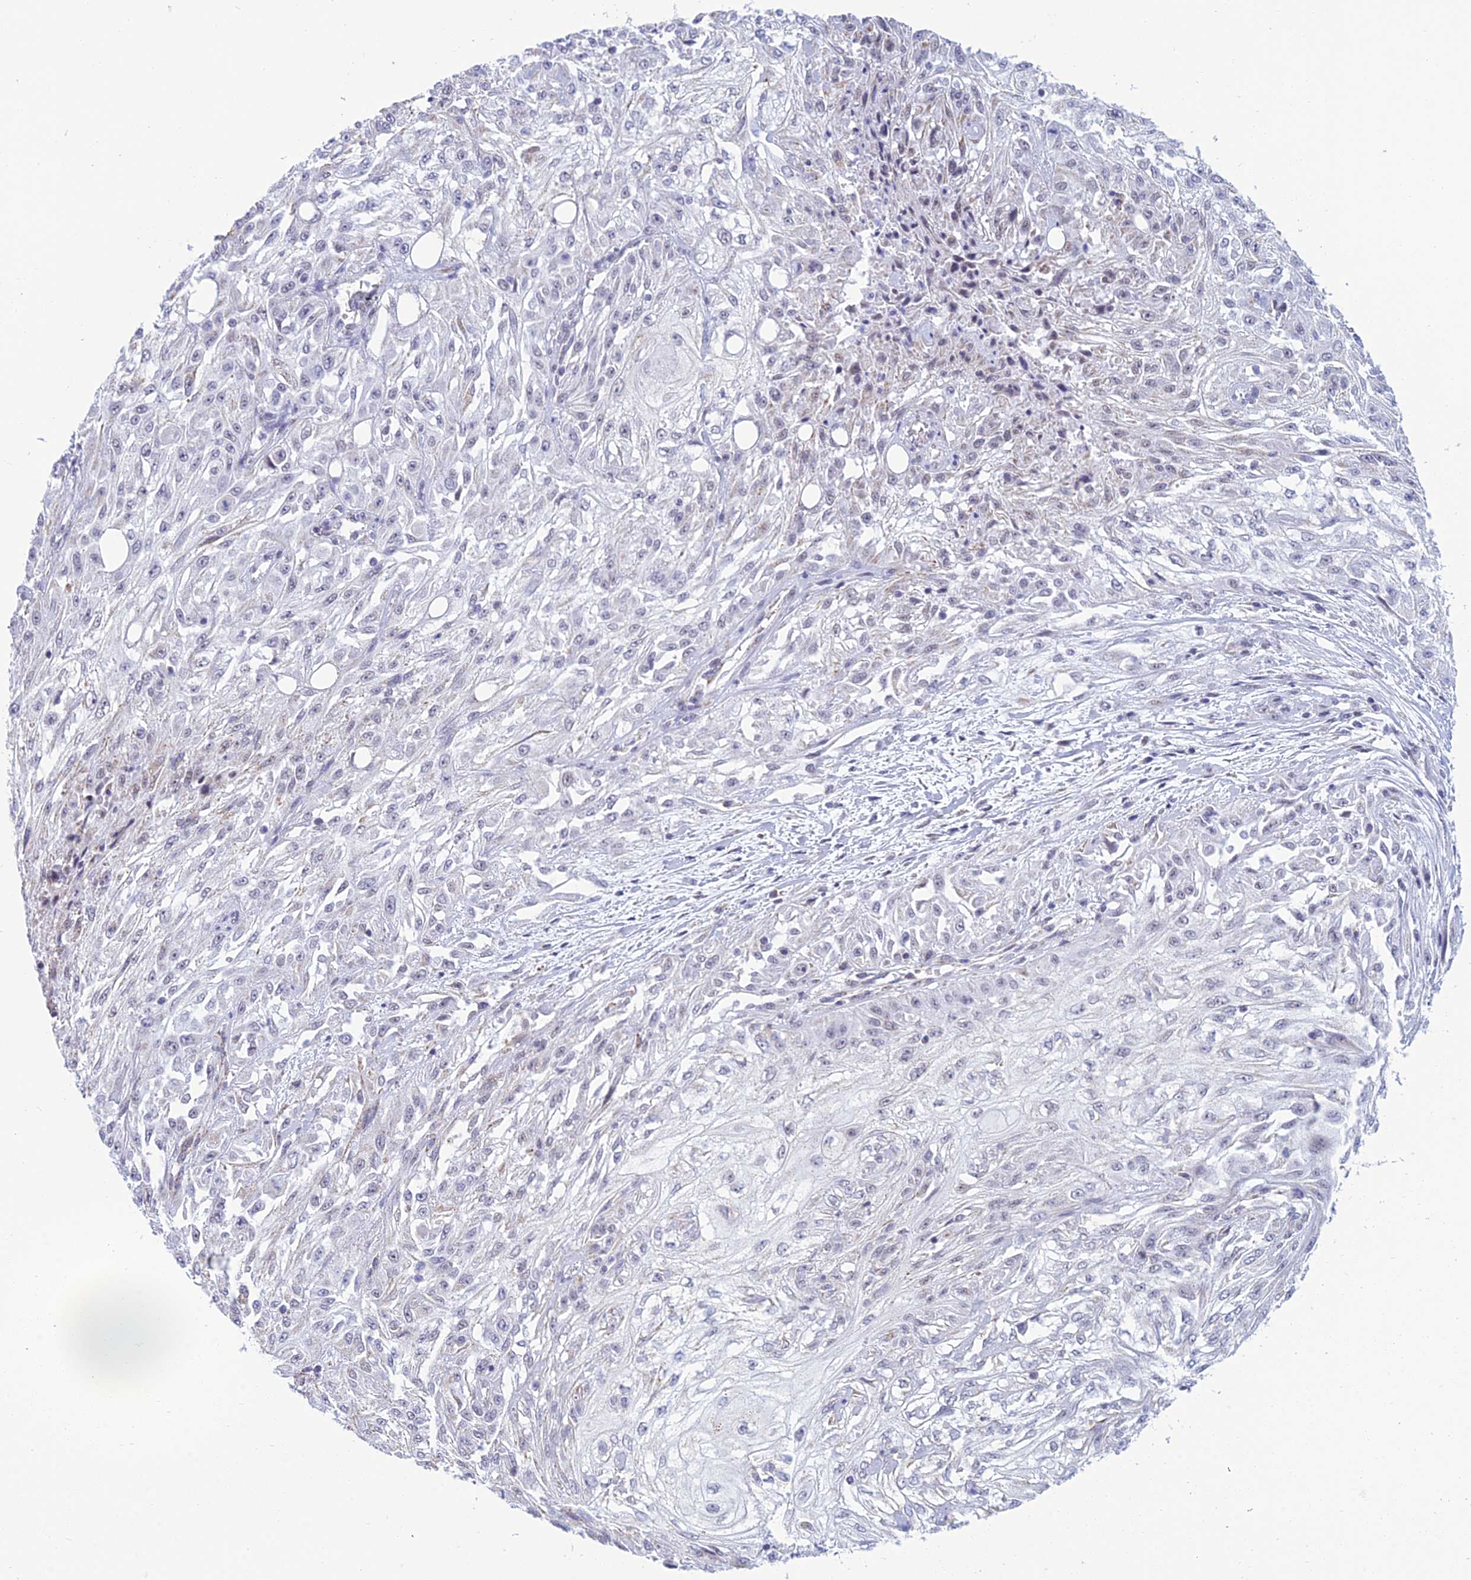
{"staining": {"intensity": "negative", "quantity": "none", "location": "none"}, "tissue": "skin cancer", "cell_type": "Tumor cells", "image_type": "cancer", "snomed": [{"axis": "morphology", "description": "Squamous cell carcinoma, NOS"}, {"axis": "morphology", "description": "Squamous cell carcinoma, metastatic, NOS"}, {"axis": "topography", "description": "Skin"}, {"axis": "topography", "description": "Lymph node"}], "caption": "A high-resolution photomicrograph shows immunohistochemistry staining of skin cancer (squamous cell carcinoma), which demonstrates no significant expression in tumor cells.", "gene": "KLF14", "patient": {"sex": "male", "age": 75}}